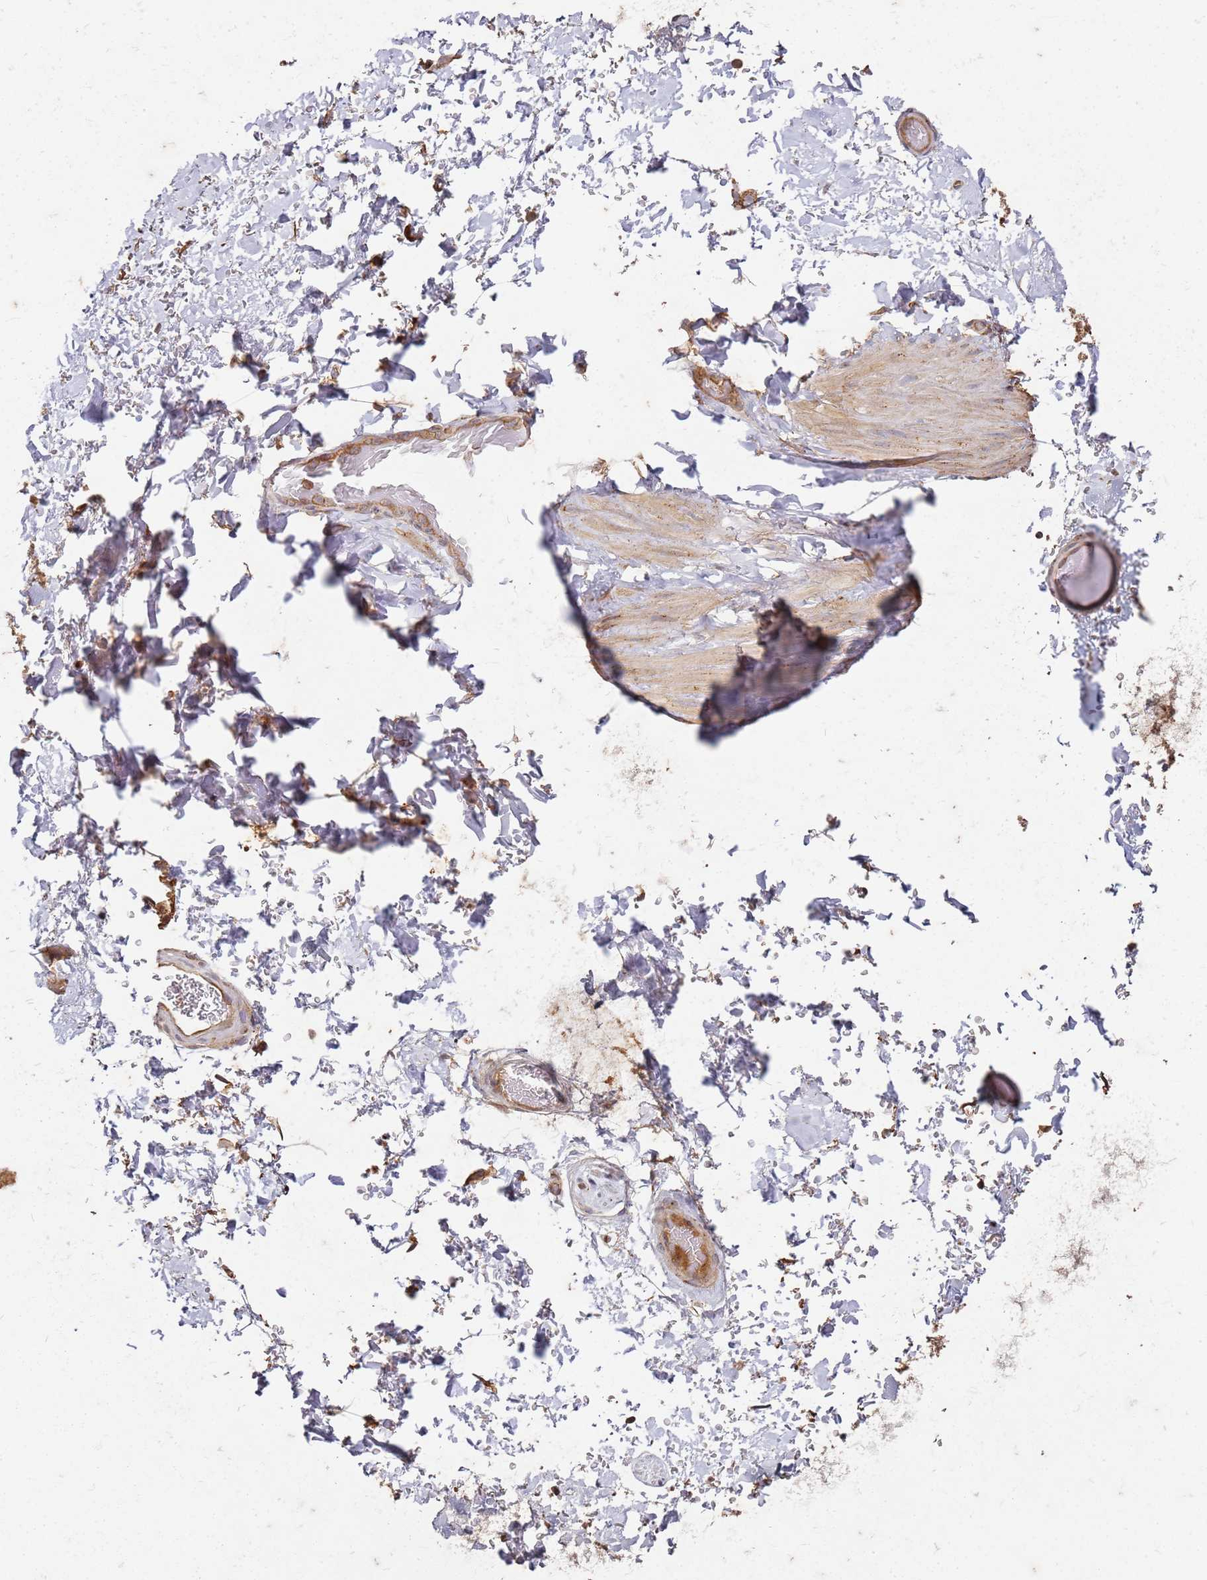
{"staining": {"intensity": "moderate", "quantity": ">75%", "location": "cytoplasmic/membranous"}, "tissue": "adipose tissue", "cell_type": "Adipocytes", "image_type": "normal", "snomed": [{"axis": "morphology", "description": "Normal tissue, NOS"}, {"axis": "topography", "description": "Soft tissue"}, {"axis": "topography", "description": "Vascular tissue"}], "caption": "Adipocytes demonstrate medium levels of moderate cytoplasmic/membranous positivity in approximately >75% of cells in normal human adipose tissue.", "gene": "SCGB2B2", "patient": {"sex": "male", "age": 41}}